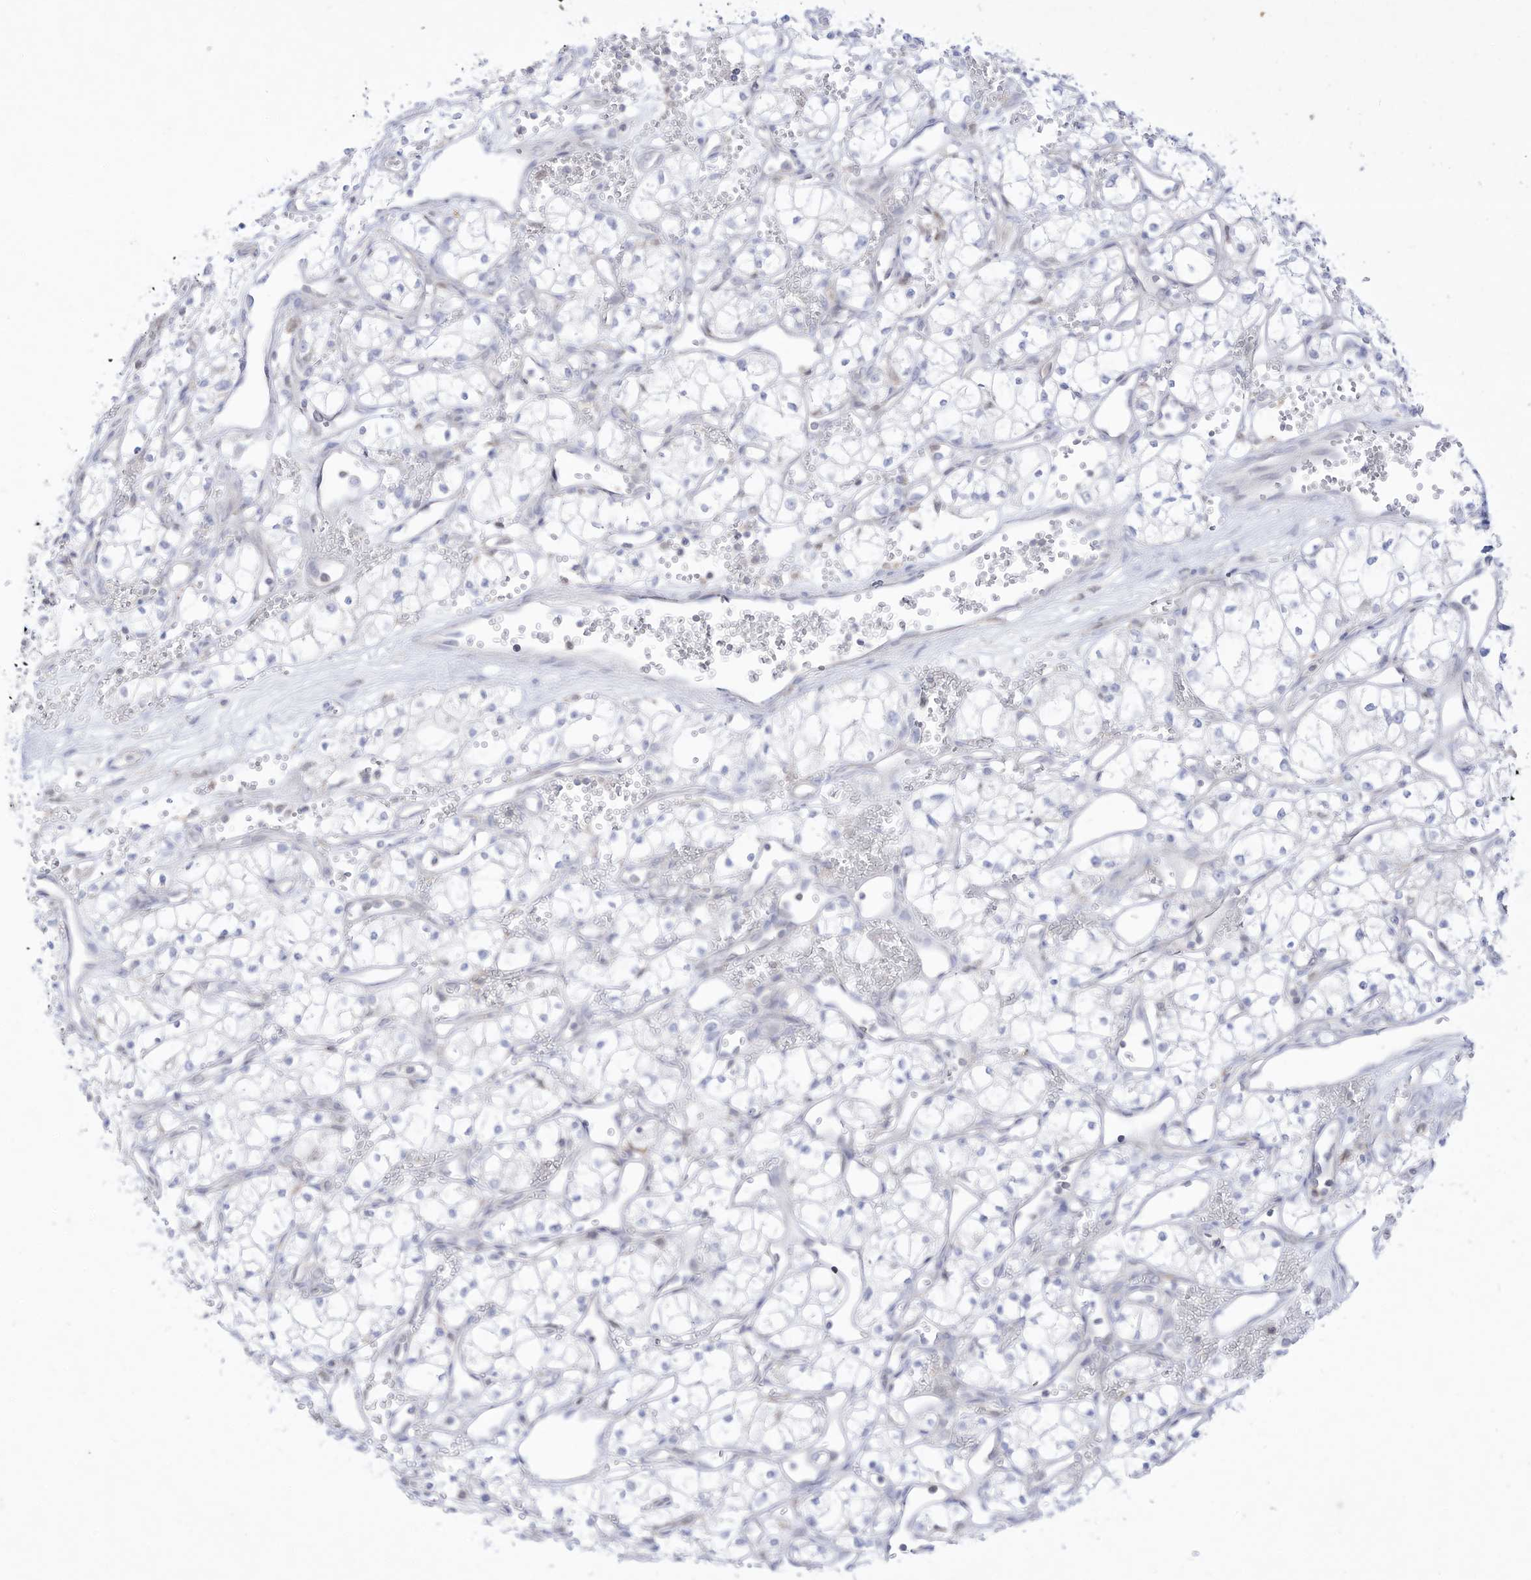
{"staining": {"intensity": "negative", "quantity": "none", "location": "none"}, "tissue": "renal cancer", "cell_type": "Tumor cells", "image_type": "cancer", "snomed": [{"axis": "morphology", "description": "Adenocarcinoma, NOS"}, {"axis": "topography", "description": "Kidney"}], "caption": "Immunohistochemistry (IHC) photomicrograph of neoplastic tissue: renal cancer (adenocarcinoma) stained with DAB reveals no significant protein expression in tumor cells. (DAB IHC with hematoxylin counter stain).", "gene": "DMKN", "patient": {"sex": "male", "age": 59}}